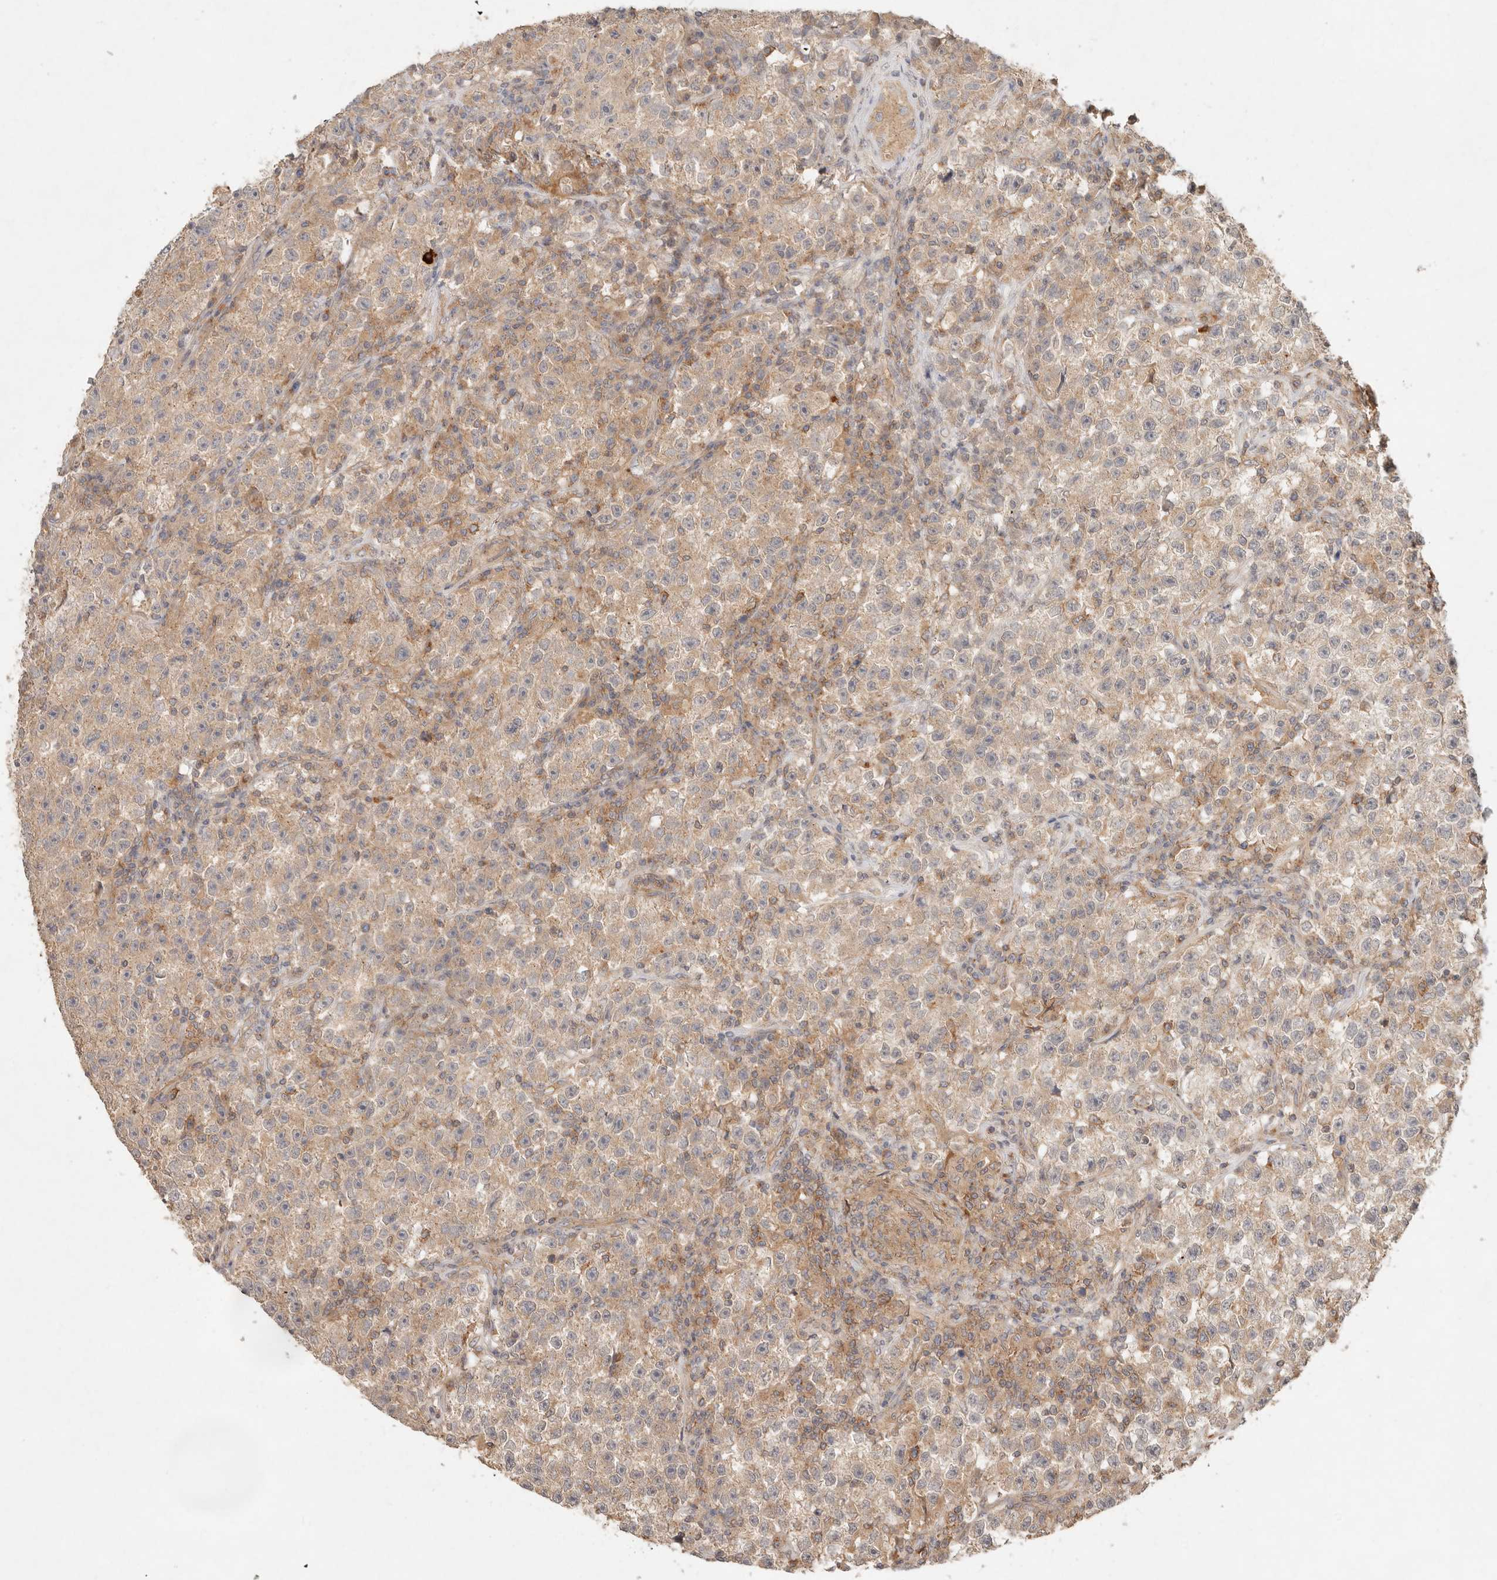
{"staining": {"intensity": "weak", "quantity": ">75%", "location": "cytoplasmic/membranous"}, "tissue": "testis cancer", "cell_type": "Tumor cells", "image_type": "cancer", "snomed": [{"axis": "morphology", "description": "Seminoma, NOS"}, {"axis": "topography", "description": "Testis"}], "caption": "This is a photomicrograph of immunohistochemistry staining of testis cancer (seminoma), which shows weak positivity in the cytoplasmic/membranous of tumor cells.", "gene": "HECTD3", "patient": {"sex": "male", "age": 22}}